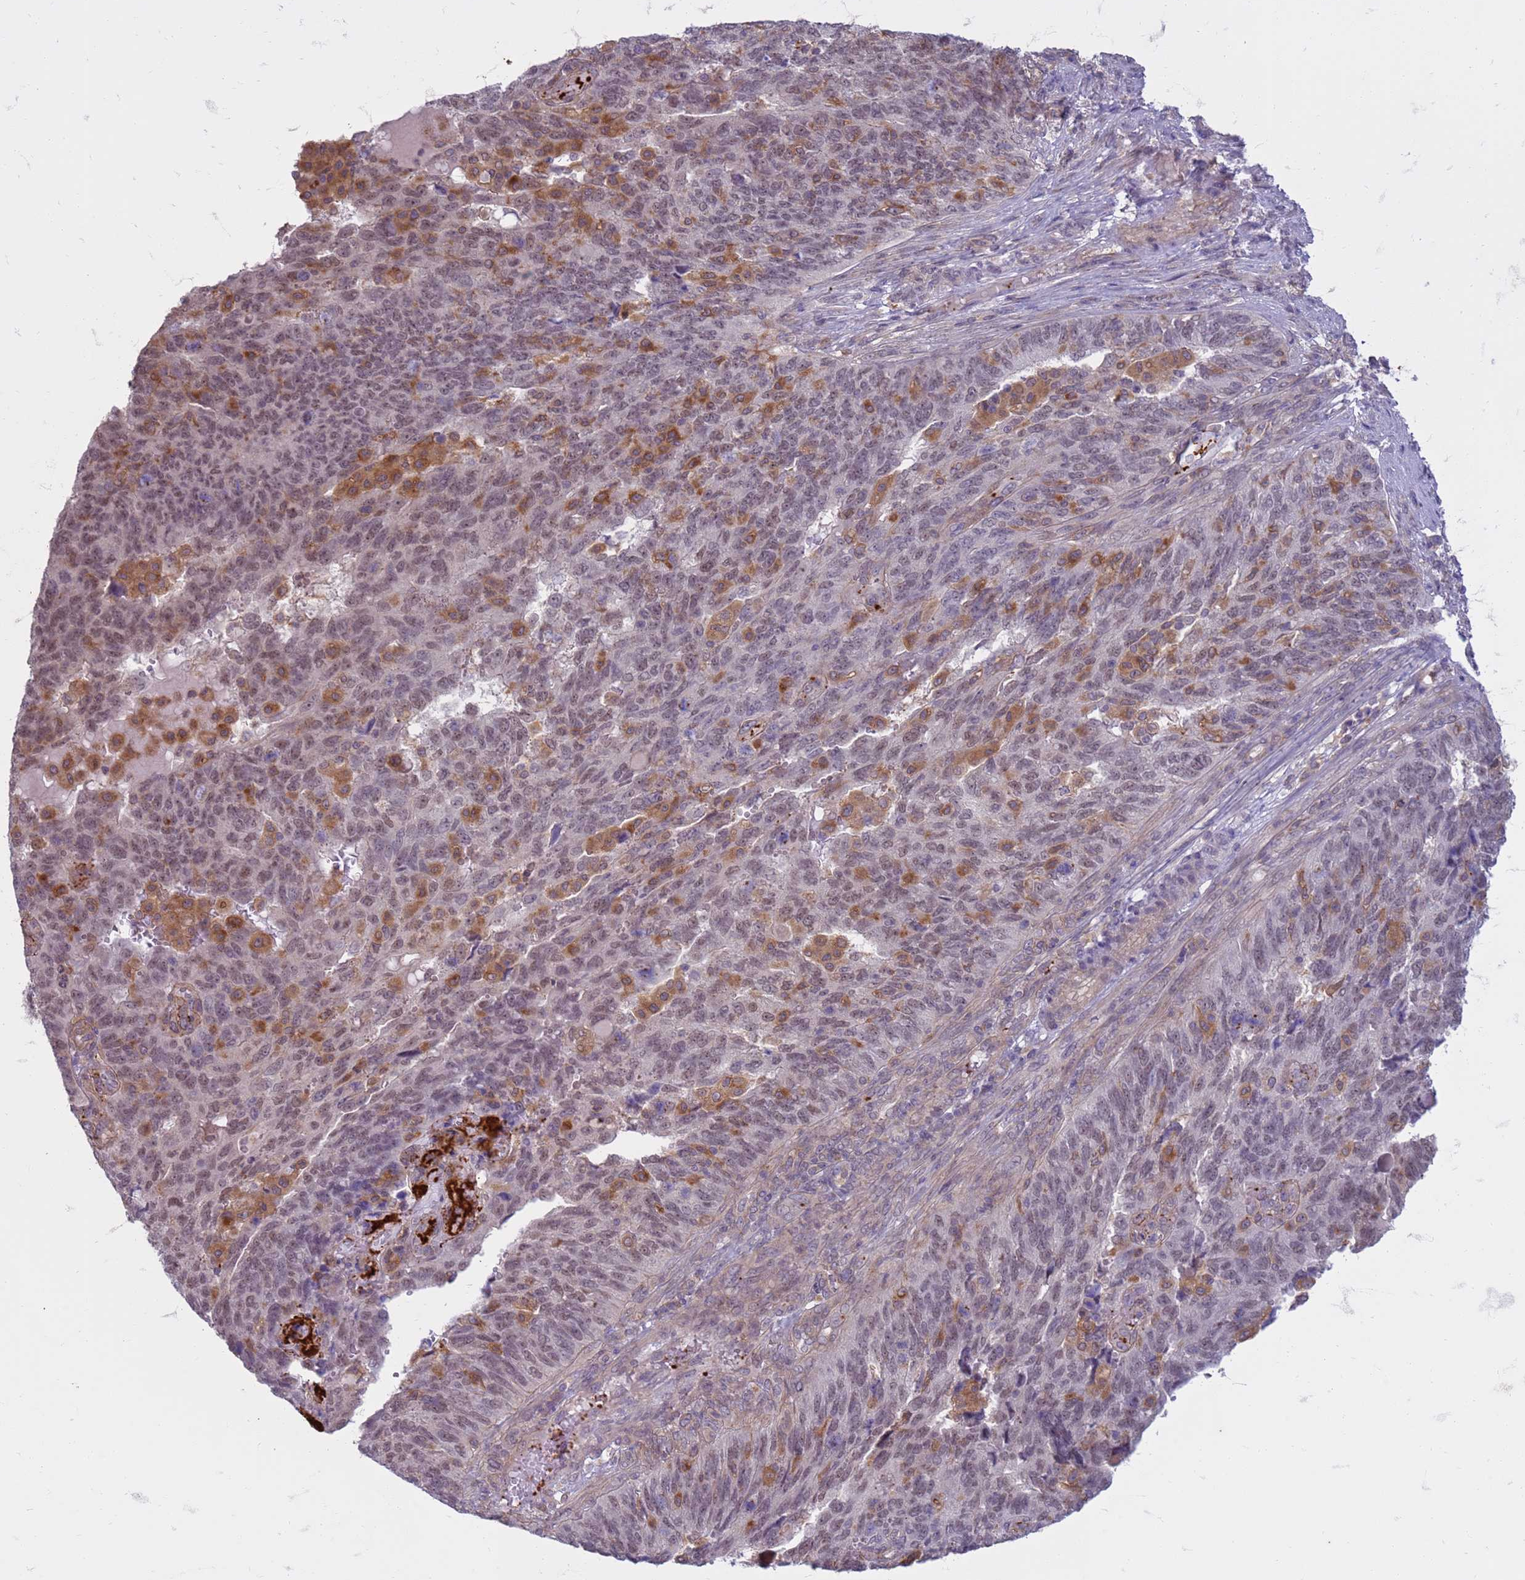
{"staining": {"intensity": "moderate", "quantity": "<25%", "location": "cytoplasmic/membranous"}, "tissue": "endometrial cancer", "cell_type": "Tumor cells", "image_type": "cancer", "snomed": [{"axis": "morphology", "description": "Adenocarcinoma, NOS"}, {"axis": "topography", "description": "Endometrium"}], "caption": "Human endometrial cancer stained with a brown dye displays moderate cytoplasmic/membranous positive expression in about <25% of tumor cells.", "gene": "SLC15A3", "patient": {"sex": "female", "age": 66}}